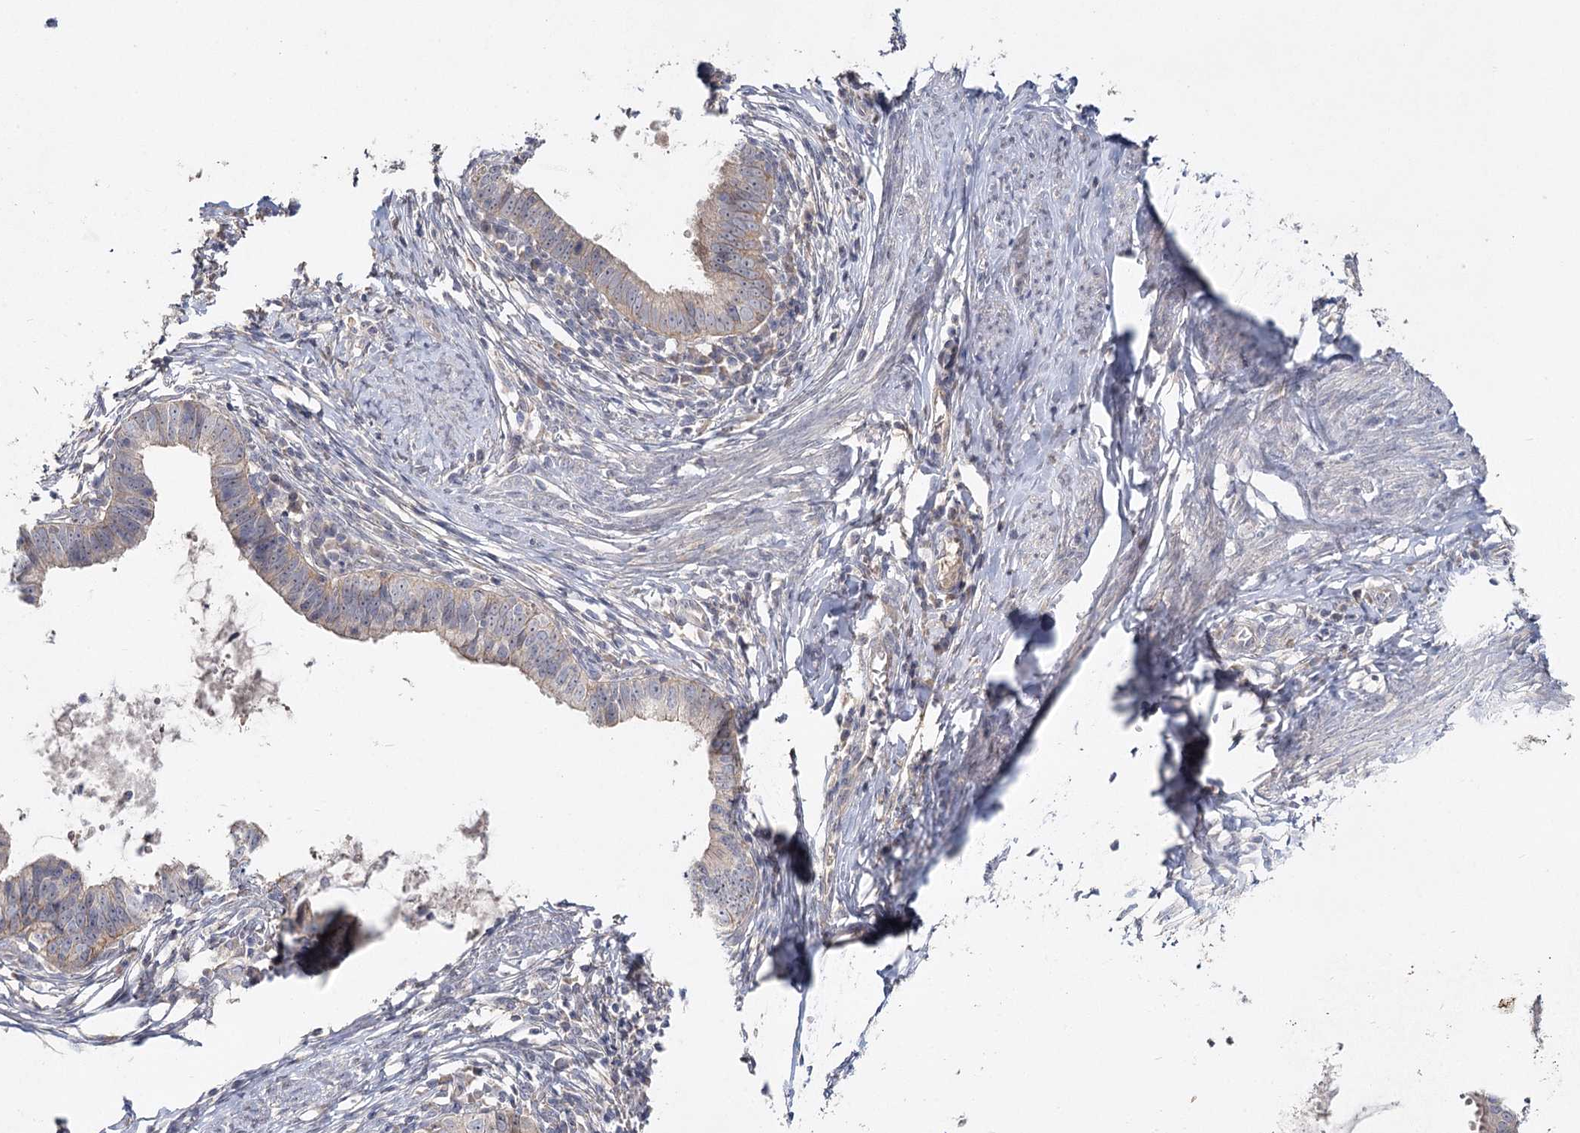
{"staining": {"intensity": "weak", "quantity": "<25%", "location": "cytoplasmic/membranous"}, "tissue": "cervical cancer", "cell_type": "Tumor cells", "image_type": "cancer", "snomed": [{"axis": "morphology", "description": "Adenocarcinoma, NOS"}, {"axis": "topography", "description": "Cervix"}], "caption": "IHC photomicrograph of adenocarcinoma (cervical) stained for a protein (brown), which demonstrates no staining in tumor cells.", "gene": "ANGPTL5", "patient": {"sex": "female", "age": 36}}